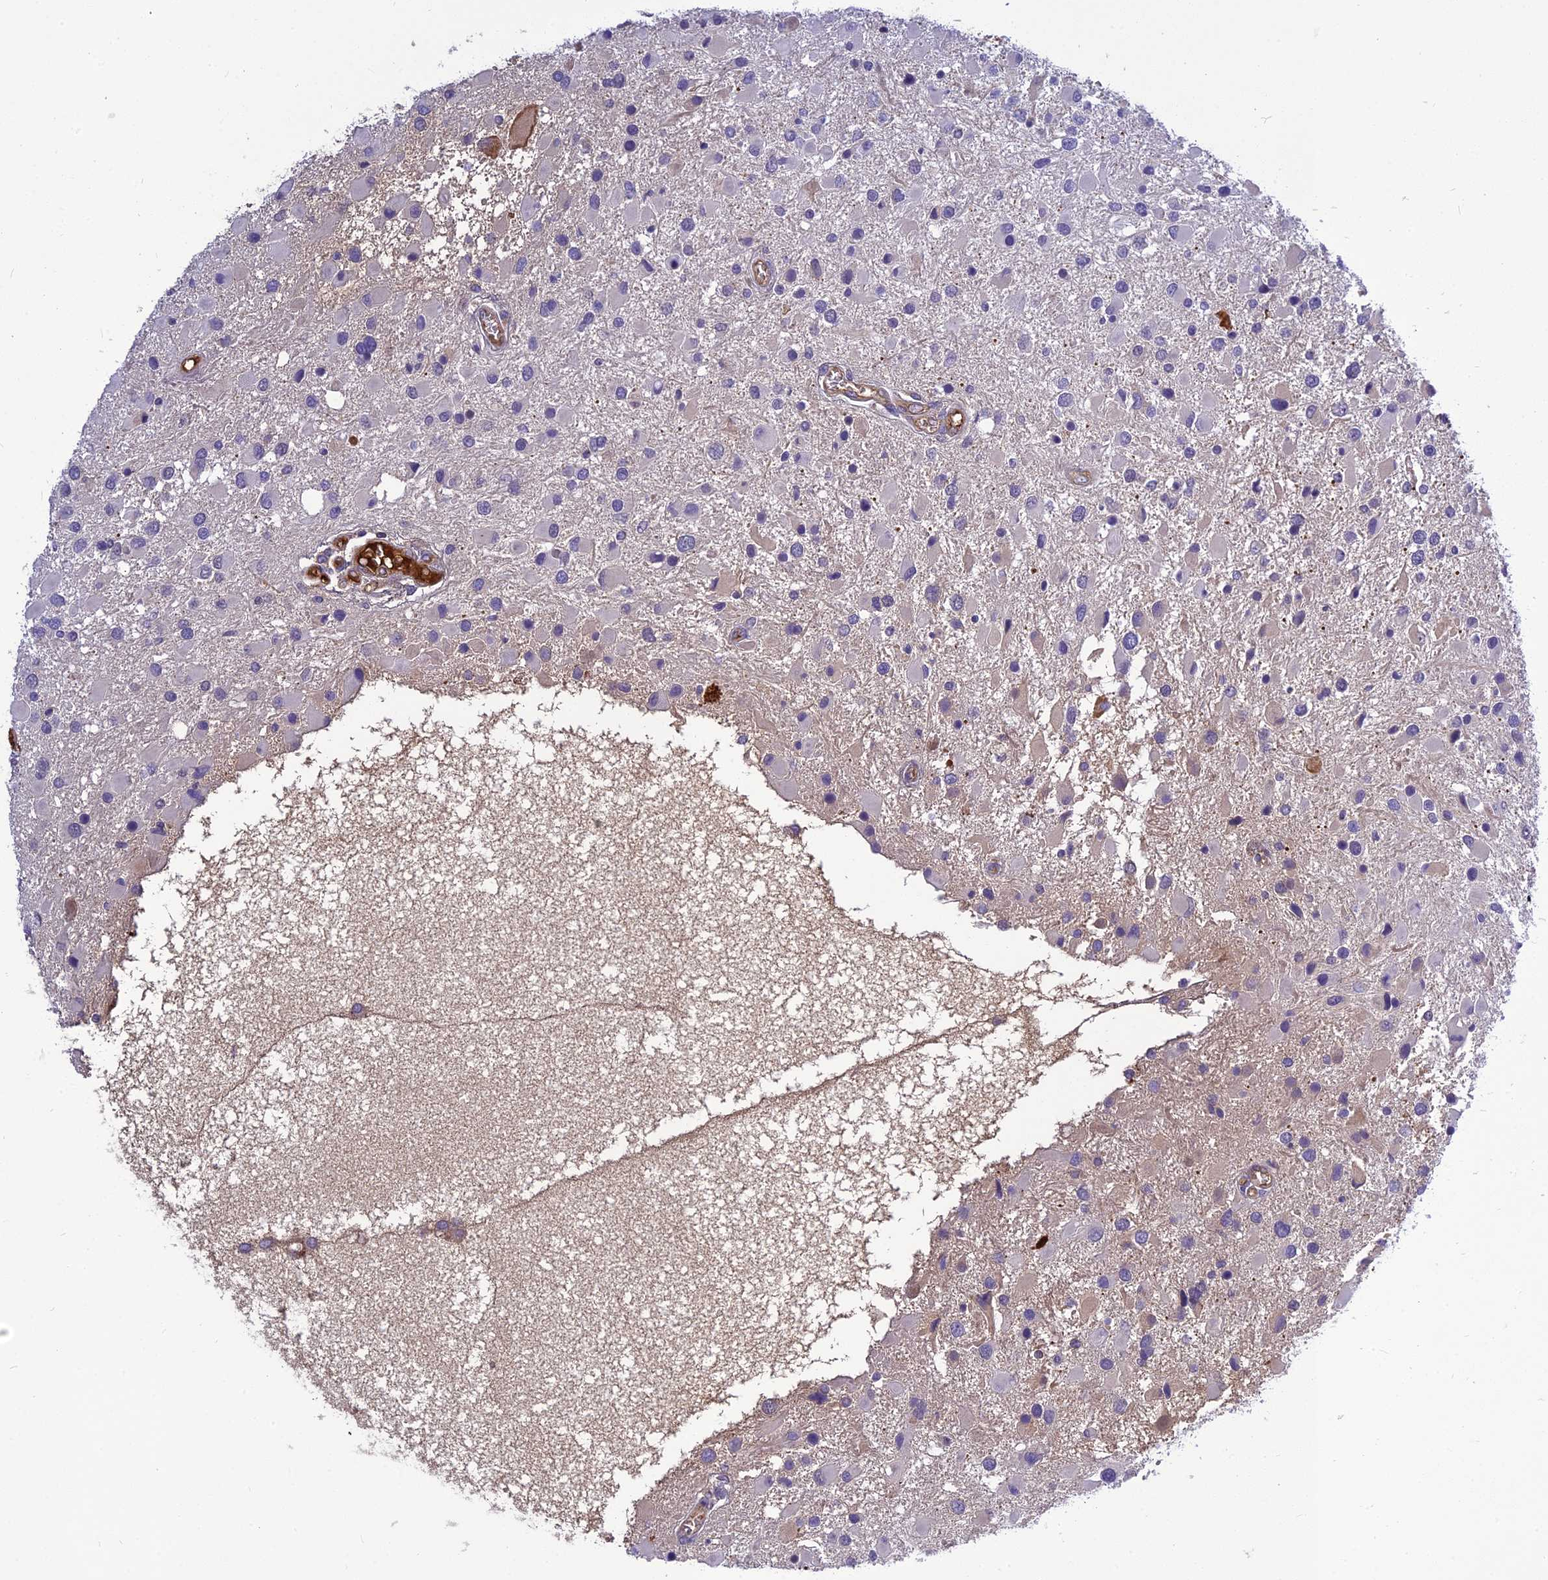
{"staining": {"intensity": "negative", "quantity": "none", "location": "none"}, "tissue": "glioma", "cell_type": "Tumor cells", "image_type": "cancer", "snomed": [{"axis": "morphology", "description": "Glioma, malignant, High grade"}, {"axis": "topography", "description": "Brain"}], "caption": "IHC of human high-grade glioma (malignant) reveals no expression in tumor cells.", "gene": "CLEC11A", "patient": {"sex": "male", "age": 53}}